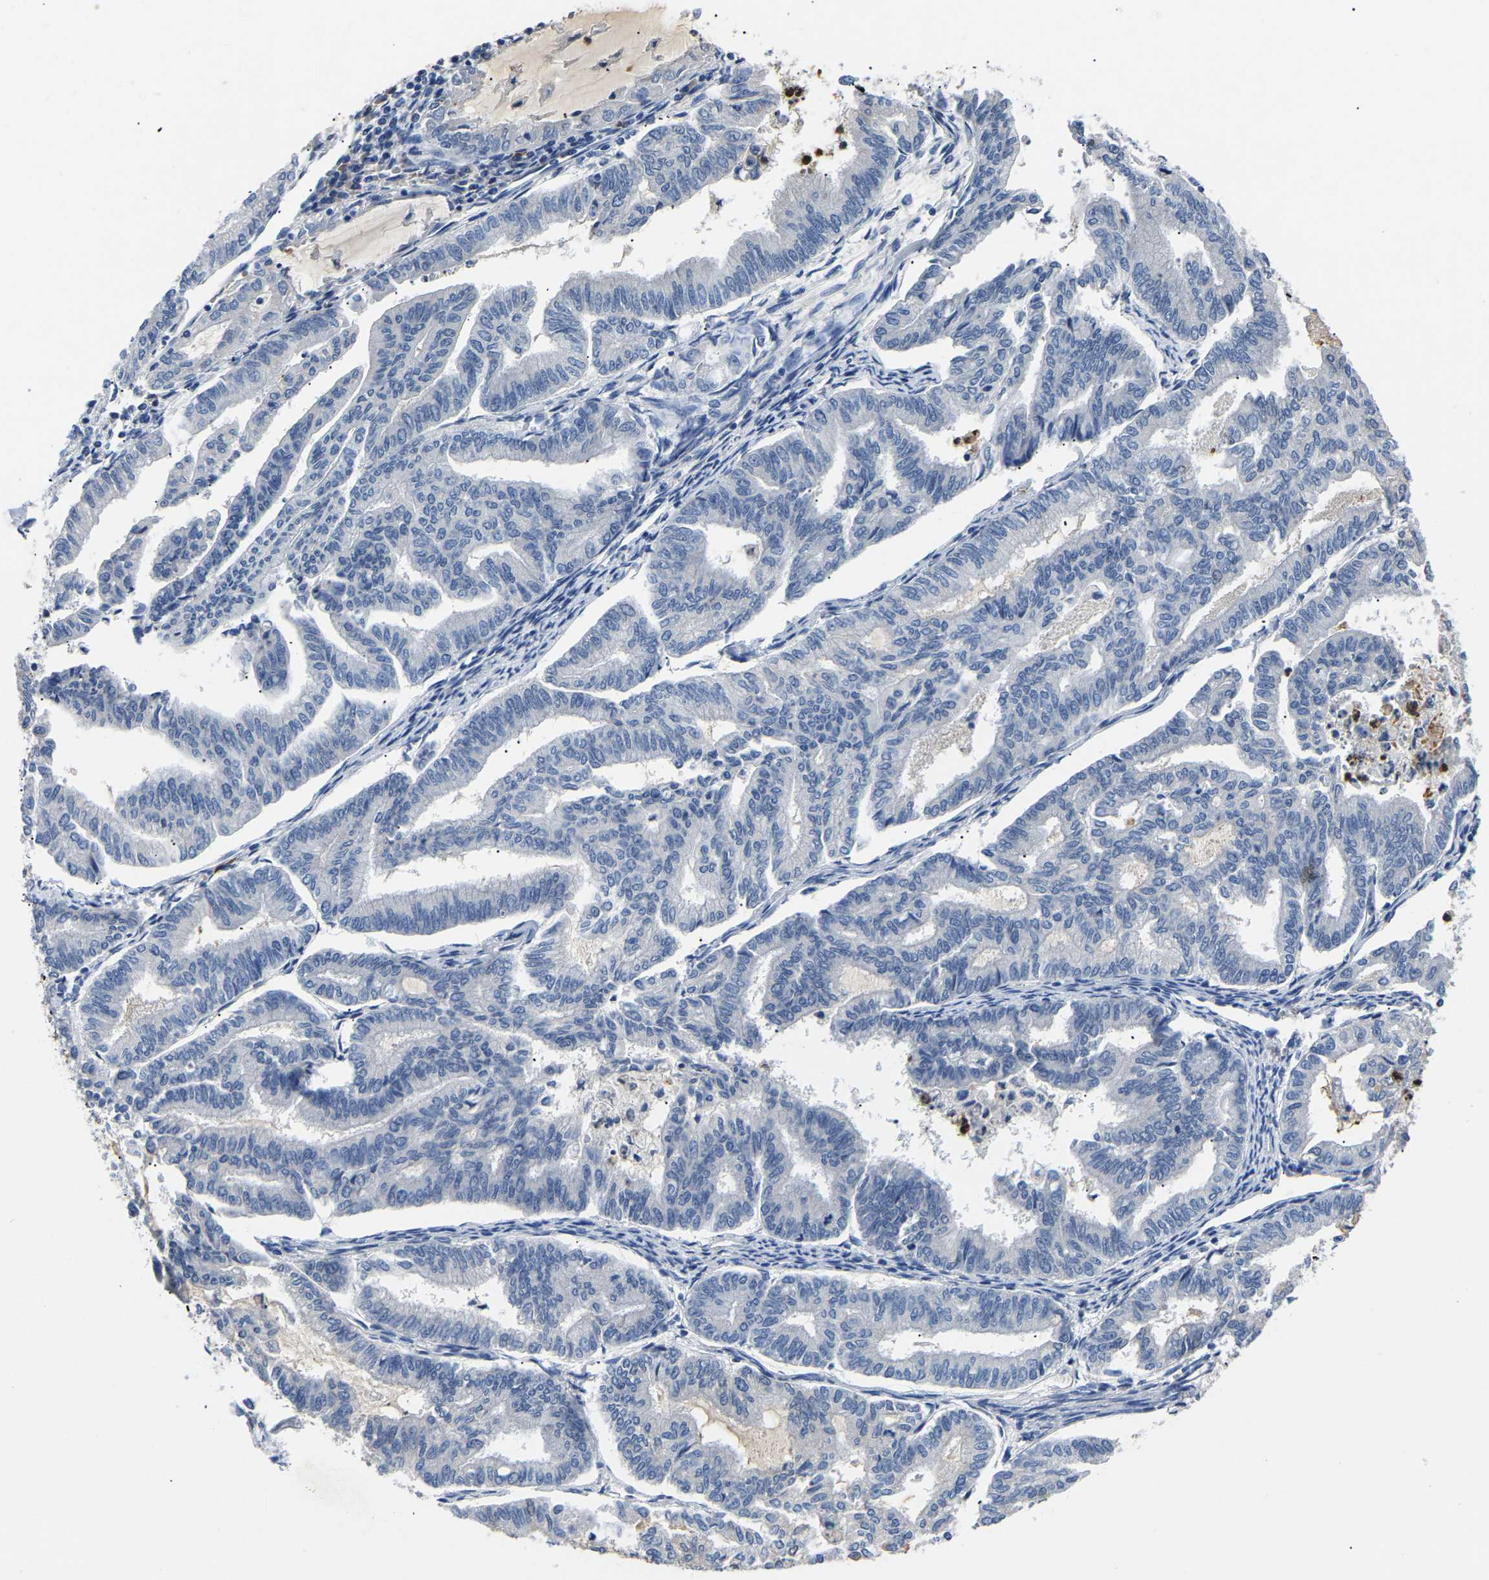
{"staining": {"intensity": "negative", "quantity": "none", "location": "none"}, "tissue": "endometrial cancer", "cell_type": "Tumor cells", "image_type": "cancer", "snomed": [{"axis": "morphology", "description": "Adenocarcinoma, NOS"}, {"axis": "topography", "description": "Endometrium"}], "caption": "Endometrial cancer was stained to show a protein in brown. There is no significant expression in tumor cells.", "gene": "TOR1B", "patient": {"sex": "female", "age": 79}}